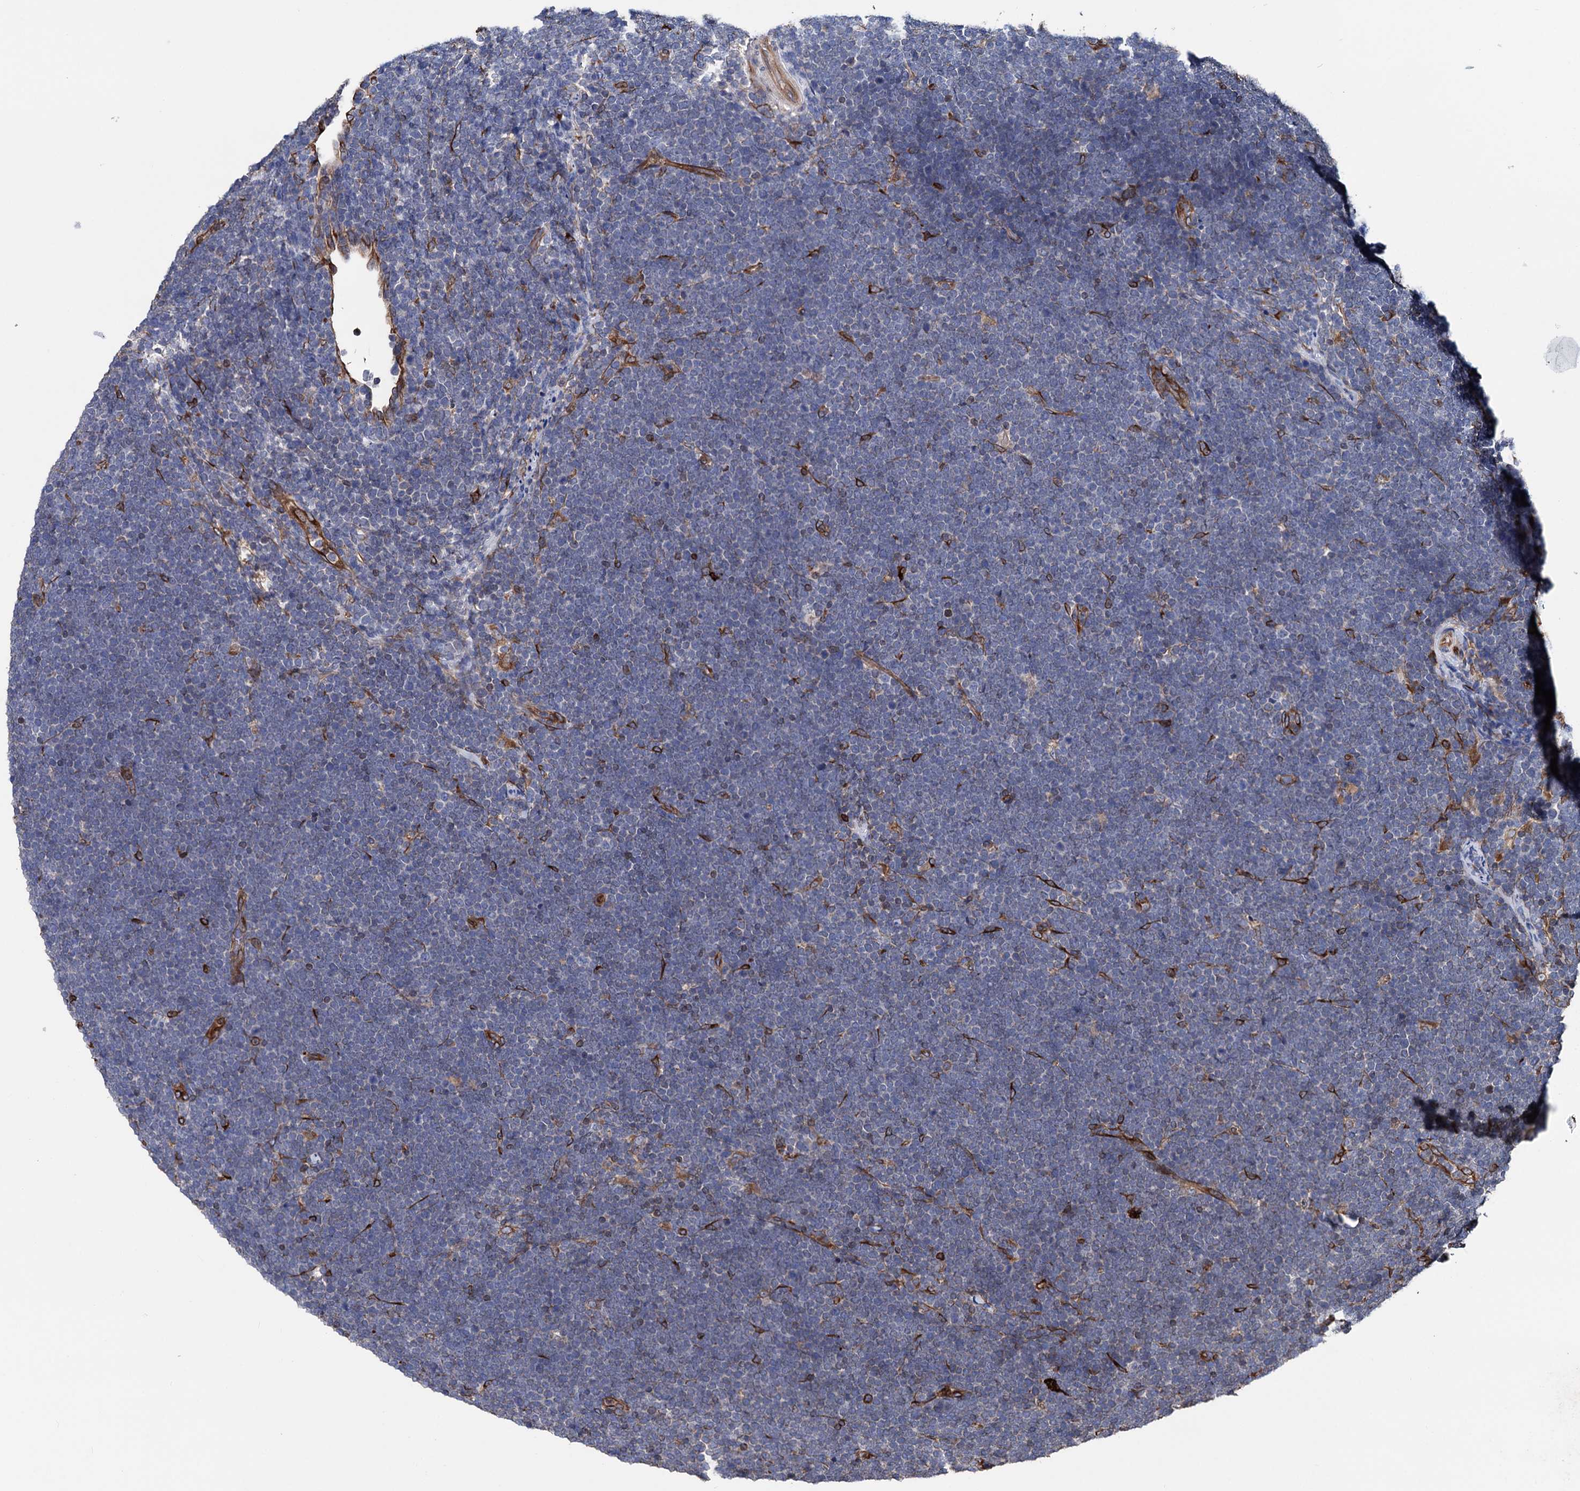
{"staining": {"intensity": "negative", "quantity": "none", "location": "none"}, "tissue": "lymphoma", "cell_type": "Tumor cells", "image_type": "cancer", "snomed": [{"axis": "morphology", "description": "Malignant lymphoma, non-Hodgkin's type, High grade"}, {"axis": "topography", "description": "Lymph node"}], "caption": "IHC micrograph of neoplastic tissue: human high-grade malignant lymphoma, non-Hodgkin's type stained with DAB (3,3'-diaminobenzidine) exhibits no significant protein expression in tumor cells.", "gene": "STING1", "patient": {"sex": "male", "age": 13}}